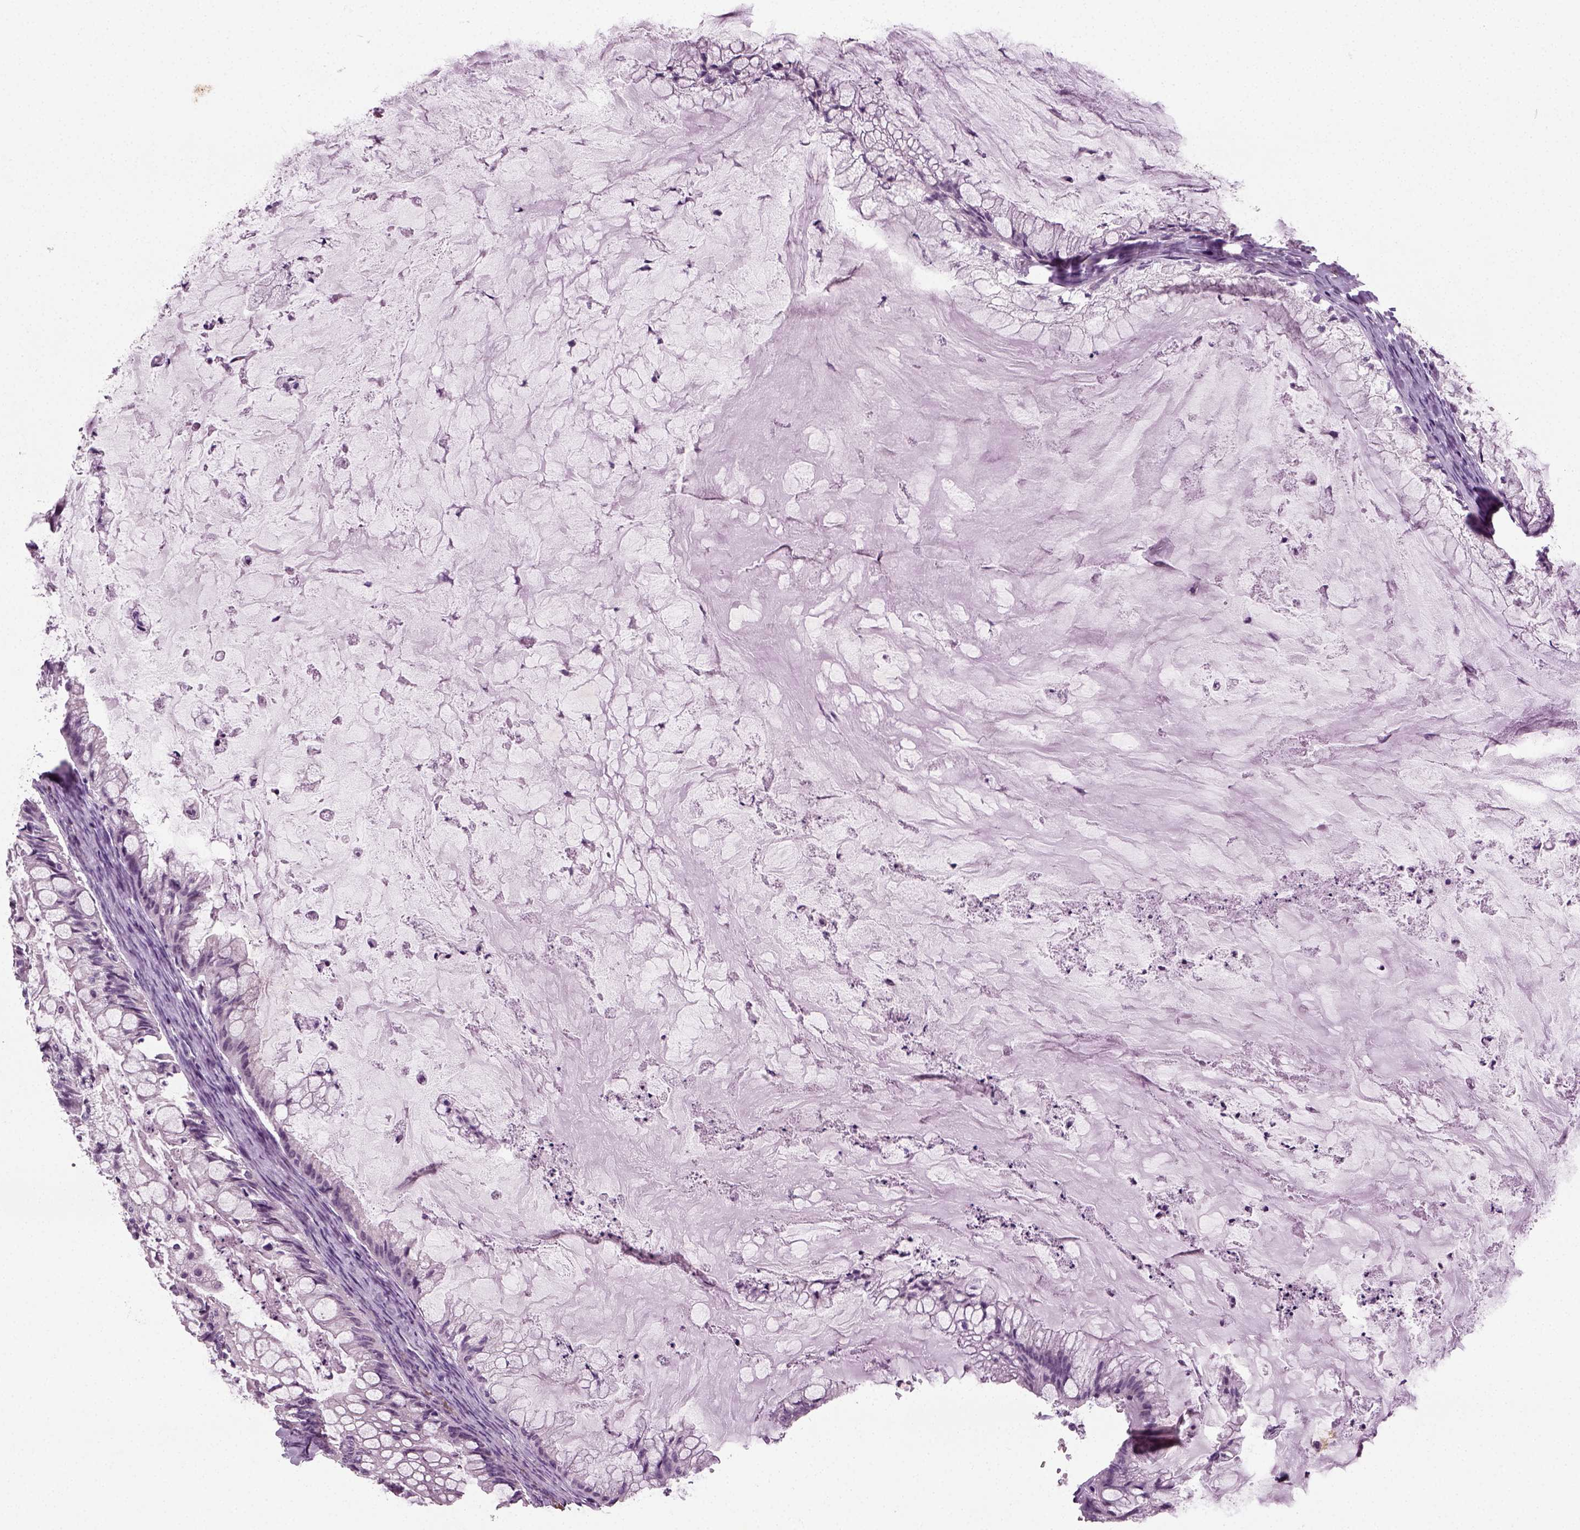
{"staining": {"intensity": "negative", "quantity": "none", "location": "none"}, "tissue": "ovarian cancer", "cell_type": "Tumor cells", "image_type": "cancer", "snomed": [{"axis": "morphology", "description": "Cystadenocarcinoma, mucinous, NOS"}, {"axis": "topography", "description": "Ovary"}], "caption": "The histopathology image reveals no staining of tumor cells in ovarian mucinous cystadenocarcinoma.", "gene": "SYNGAP1", "patient": {"sex": "female", "age": 57}}